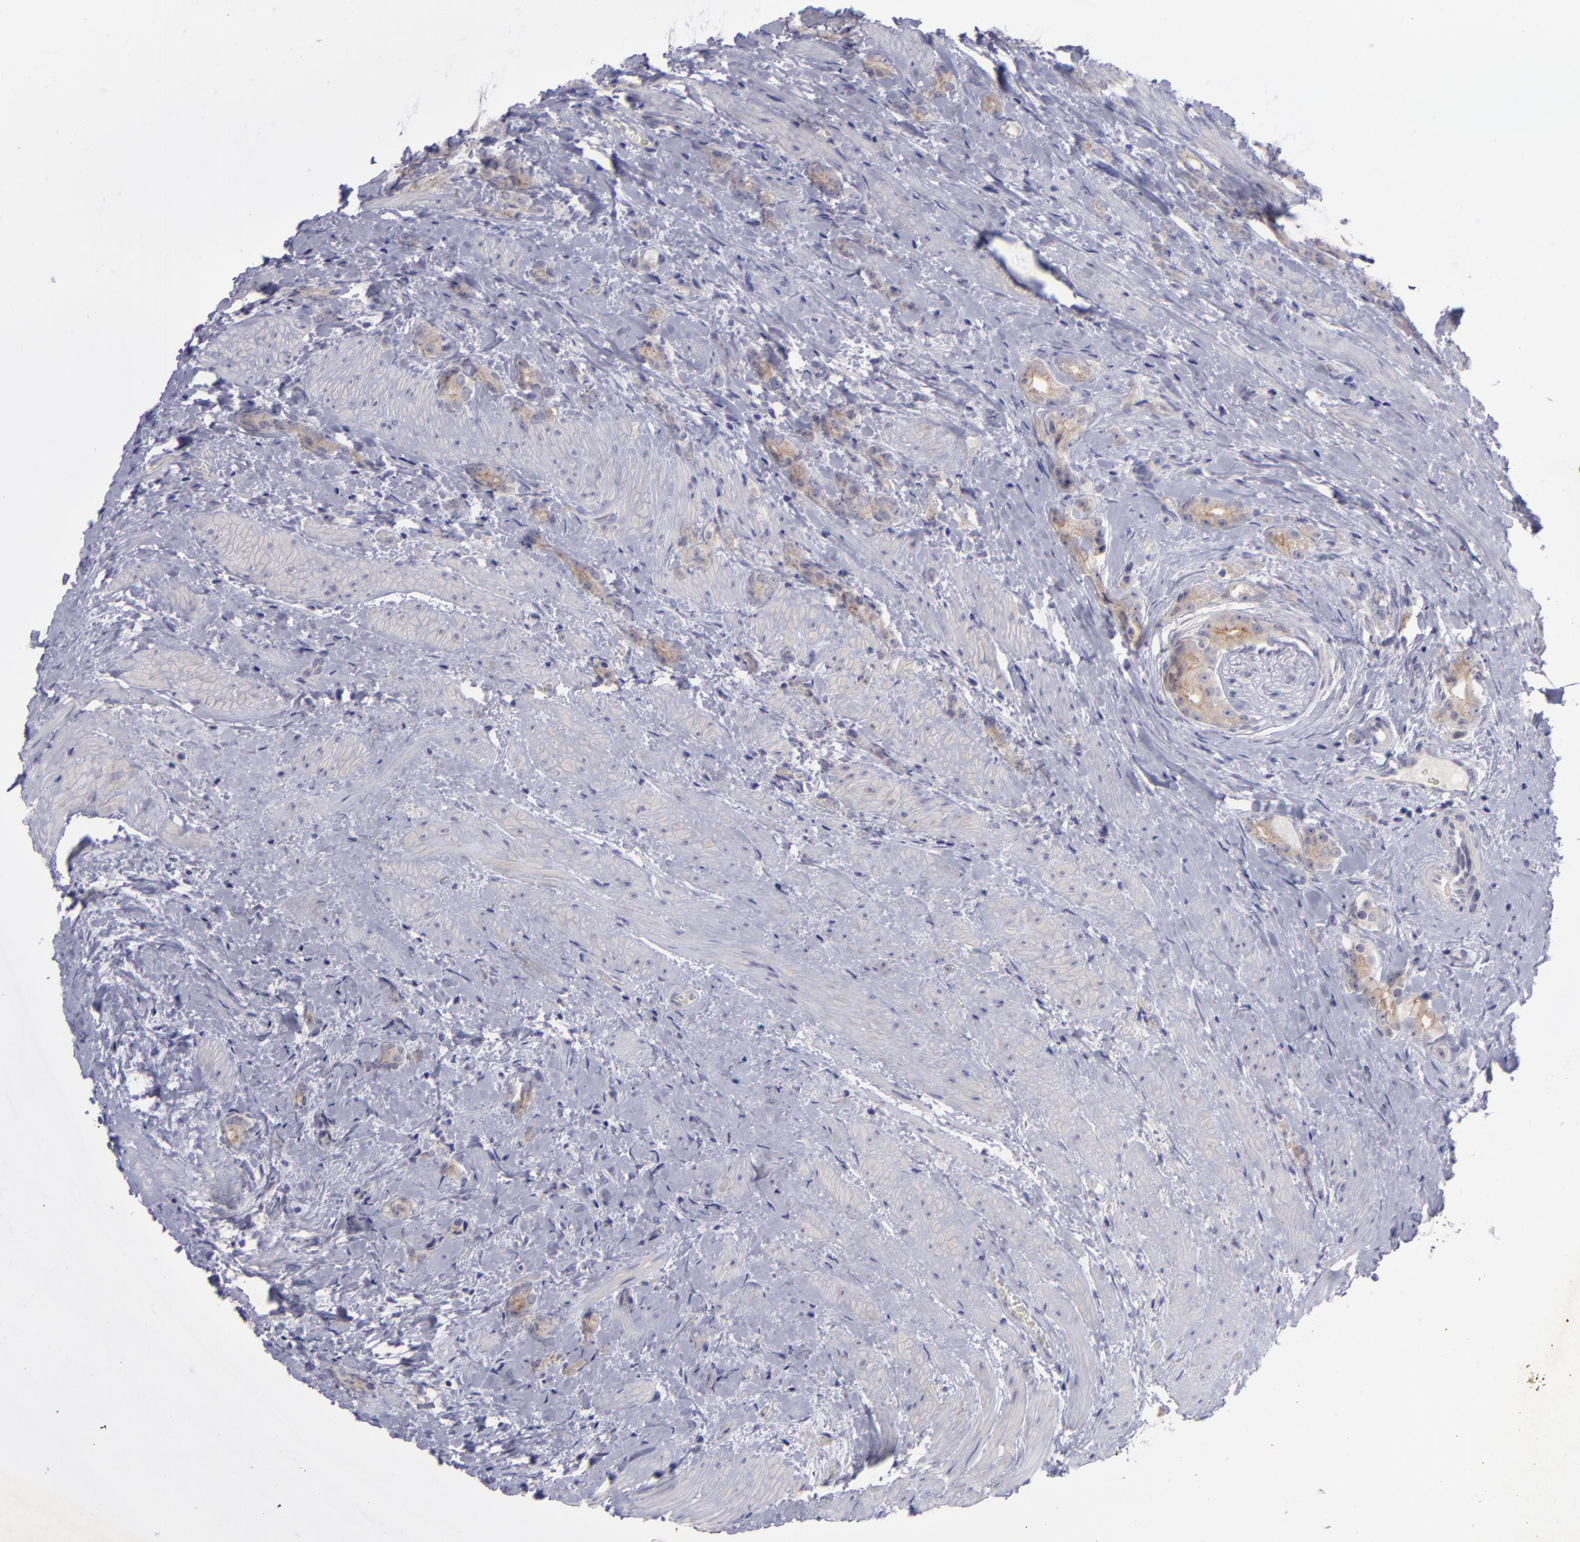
{"staining": {"intensity": "weak", "quantity": "25%-75%", "location": "cytoplasmic/membranous"}, "tissue": "prostate cancer", "cell_type": "Tumor cells", "image_type": "cancer", "snomed": [{"axis": "morphology", "description": "Adenocarcinoma, Medium grade"}, {"axis": "topography", "description": "Prostate"}], "caption": "The photomicrograph exhibits a brown stain indicating the presence of a protein in the cytoplasmic/membranous of tumor cells in prostate cancer.", "gene": "EVPL", "patient": {"sex": "male", "age": 59}}